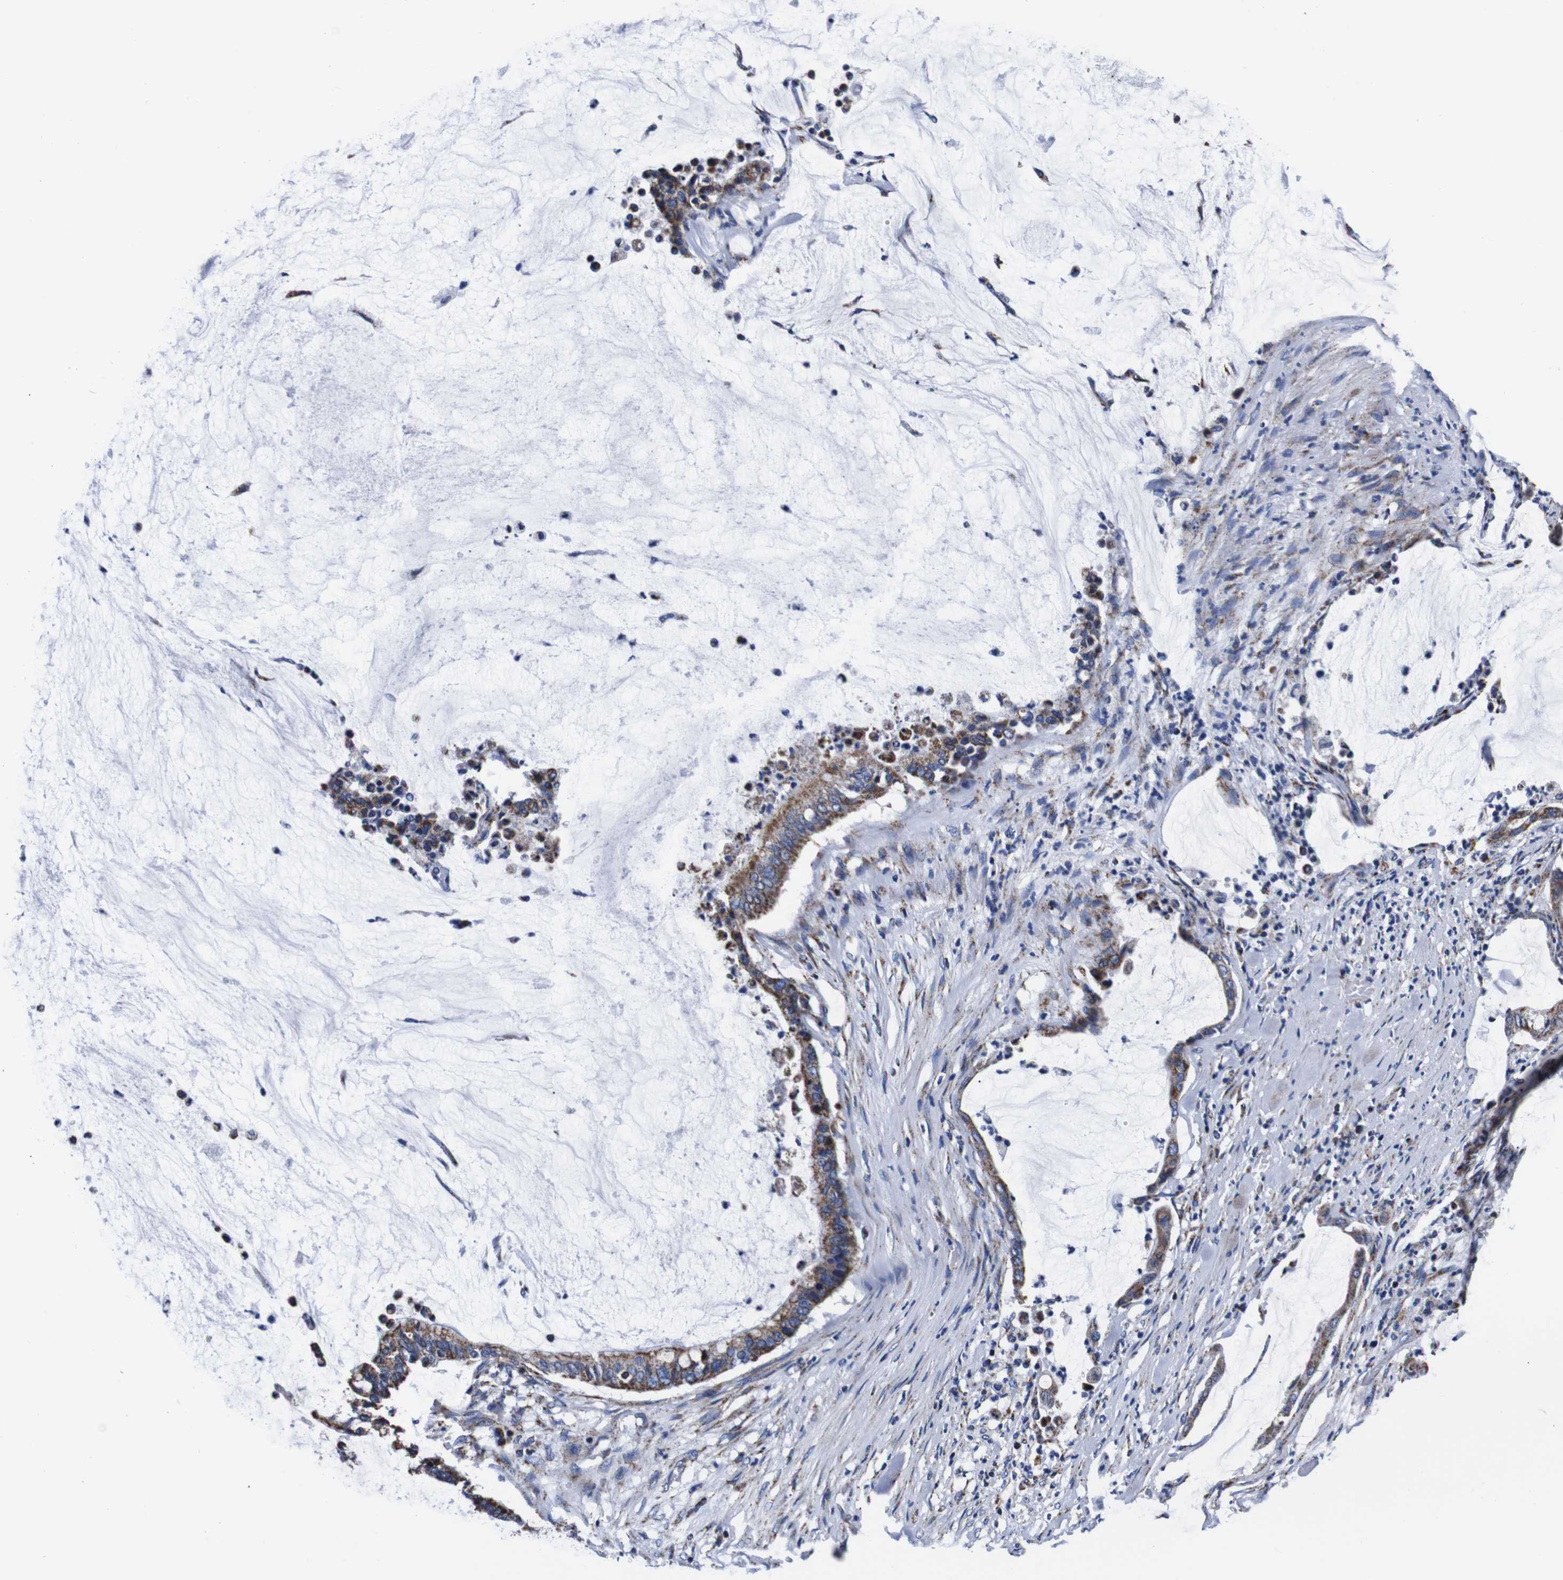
{"staining": {"intensity": "moderate", "quantity": ">75%", "location": "cytoplasmic/membranous"}, "tissue": "pancreatic cancer", "cell_type": "Tumor cells", "image_type": "cancer", "snomed": [{"axis": "morphology", "description": "Adenocarcinoma, NOS"}, {"axis": "topography", "description": "Pancreas"}], "caption": "Protein staining of pancreatic cancer tissue reveals moderate cytoplasmic/membranous positivity in about >75% of tumor cells.", "gene": "FKBP9", "patient": {"sex": "male", "age": 41}}